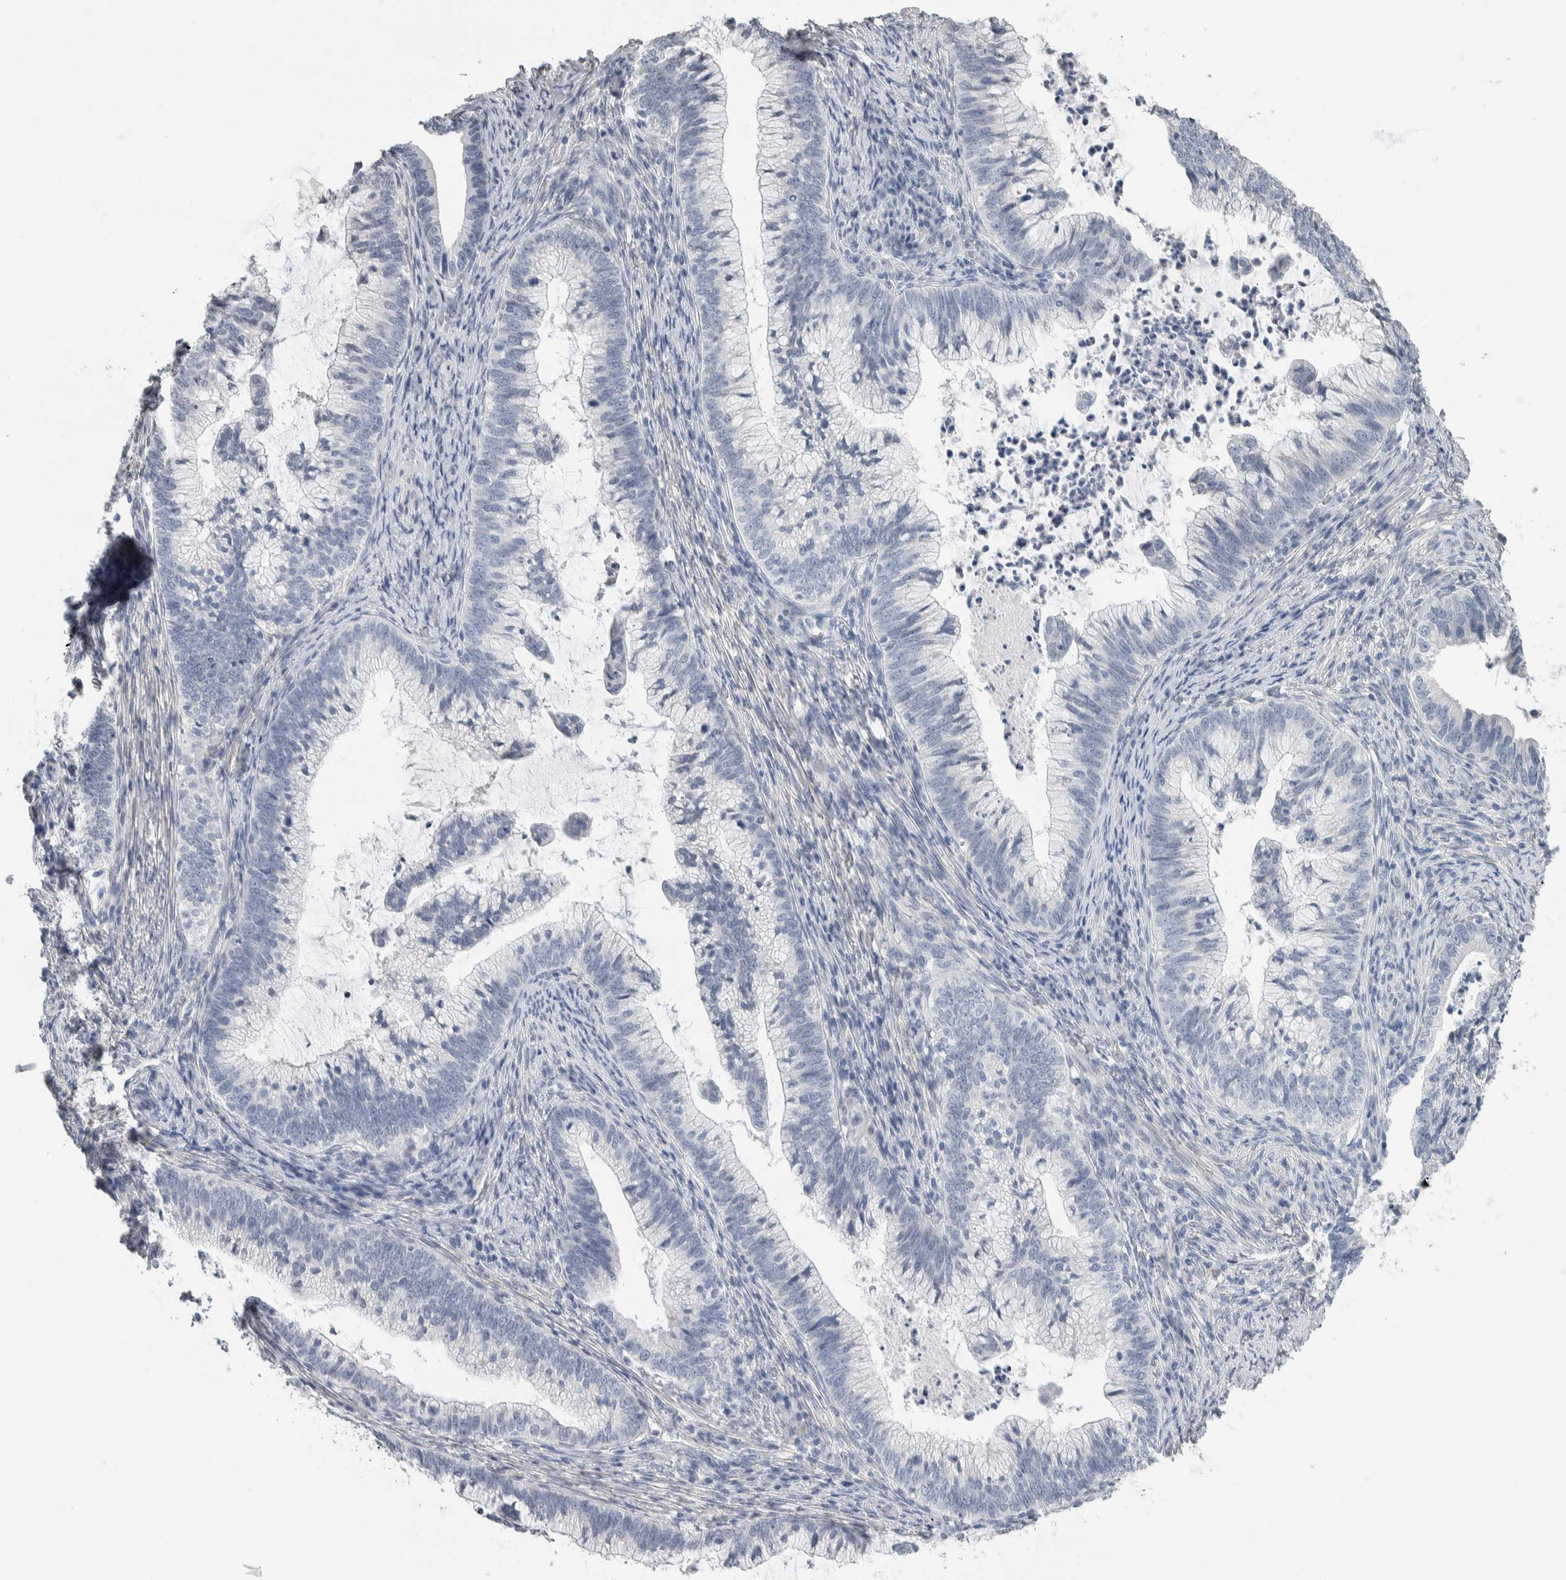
{"staining": {"intensity": "weak", "quantity": "<25%", "location": "cytoplasmic/membranous"}, "tissue": "cervical cancer", "cell_type": "Tumor cells", "image_type": "cancer", "snomed": [{"axis": "morphology", "description": "Adenocarcinoma, NOS"}, {"axis": "topography", "description": "Cervix"}], "caption": "Tumor cells show no significant positivity in cervical cancer (adenocarcinoma). (Stains: DAB IHC with hematoxylin counter stain, Microscopy: brightfield microscopy at high magnification).", "gene": "NEFM", "patient": {"sex": "female", "age": 36}}